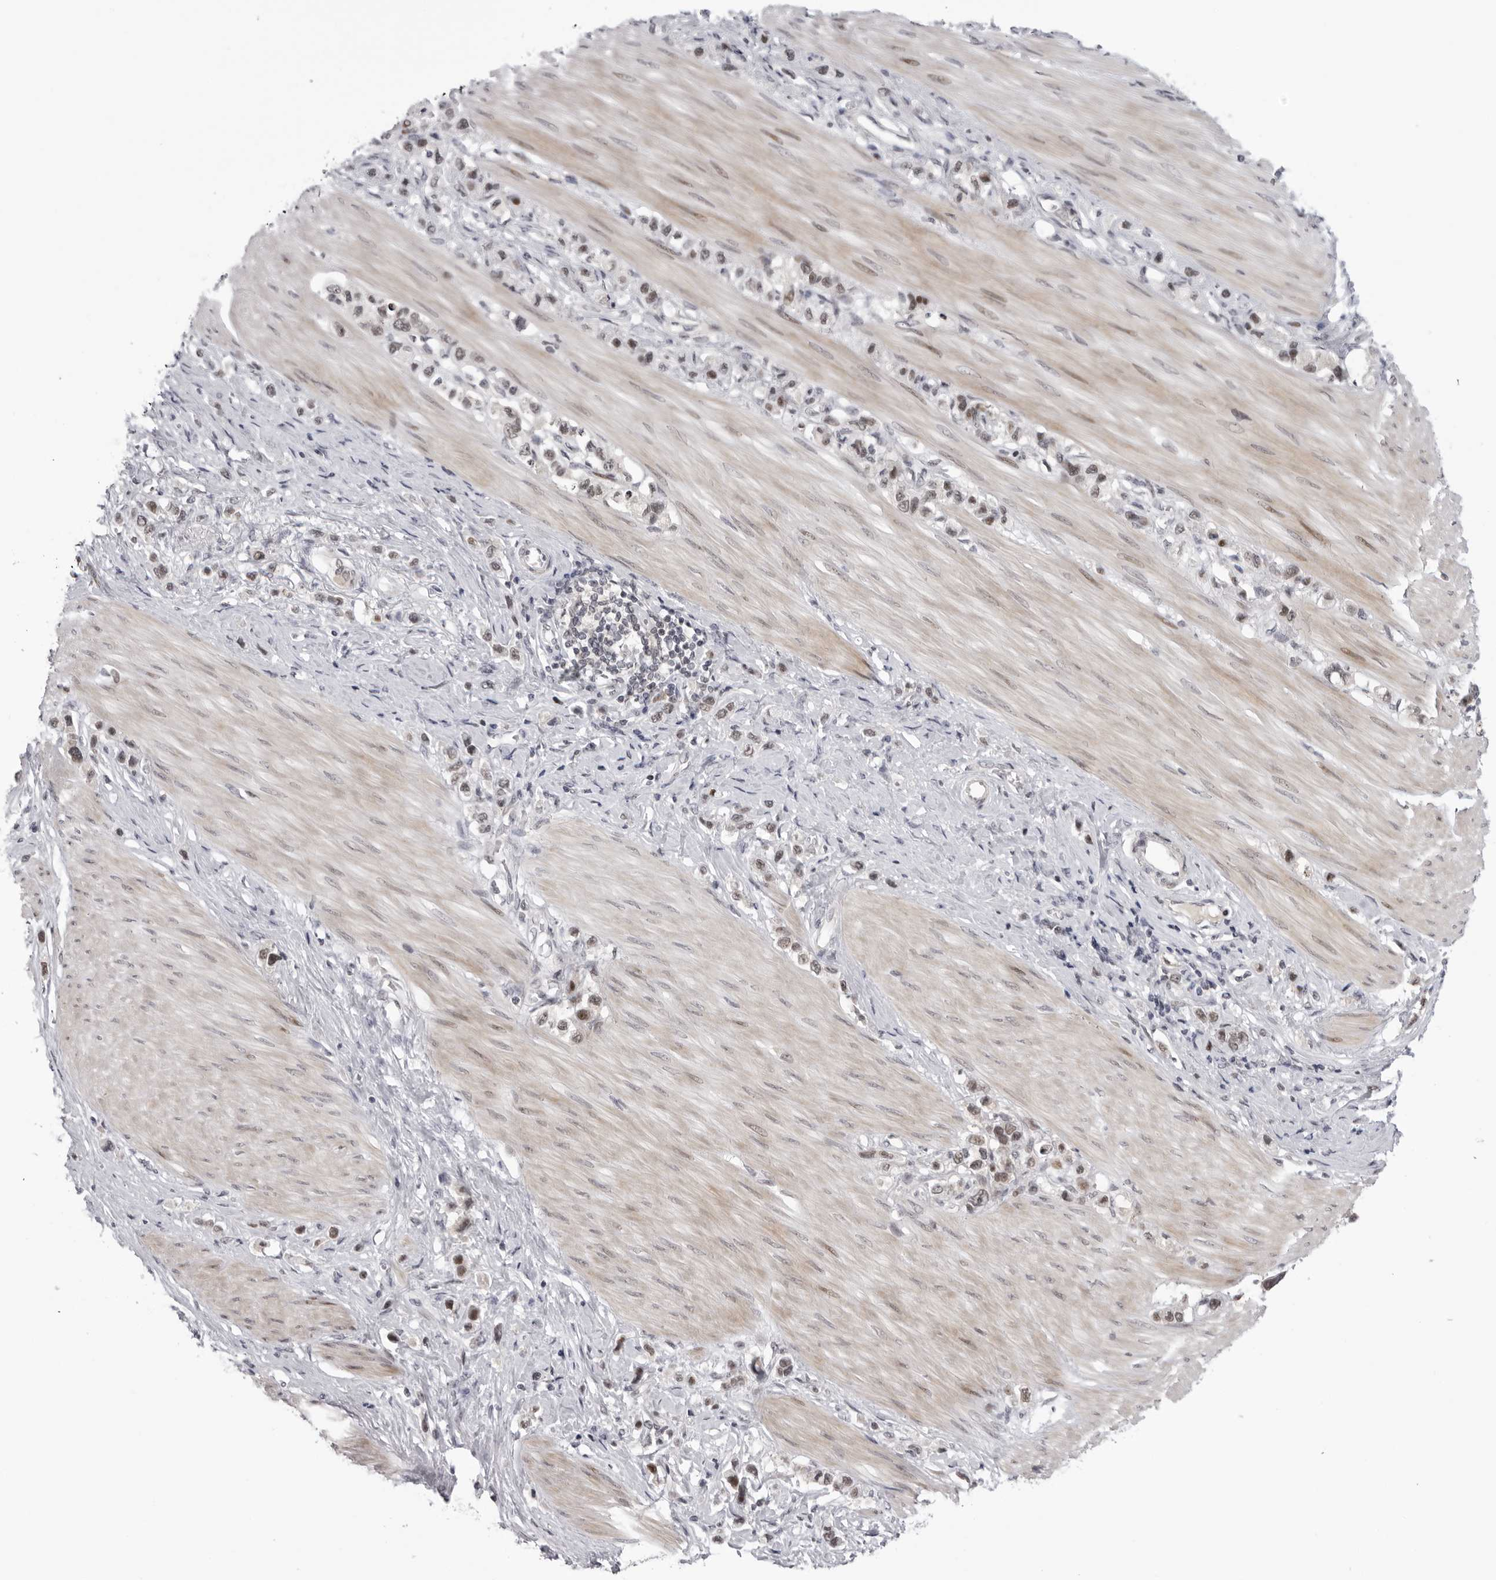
{"staining": {"intensity": "weak", "quantity": ">75%", "location": "nuclear"}, "tissue": "stomach cancer", "cell_type": "Tumor cells", "image_type": "cancer", "snomed": [{"axis": "morphology", "description": "Adenocarcinoma, NOS"}, {"axis": "topography", "description": "Stomach"}], "caption": "Immunohistochemical staining of human stomach cancer demonstrates low levels of weak nuclear protein staining in about >75% of tumor cells. The staining was performed using DAB (3,3'-diaminobenzidine) to visualize the protein expression in brown, while the nuclei were stained in blue with hematoxylin (Magnification: 20x).", "gene": "ALPK2", "patient": {"sex": "female", "age": 65}}